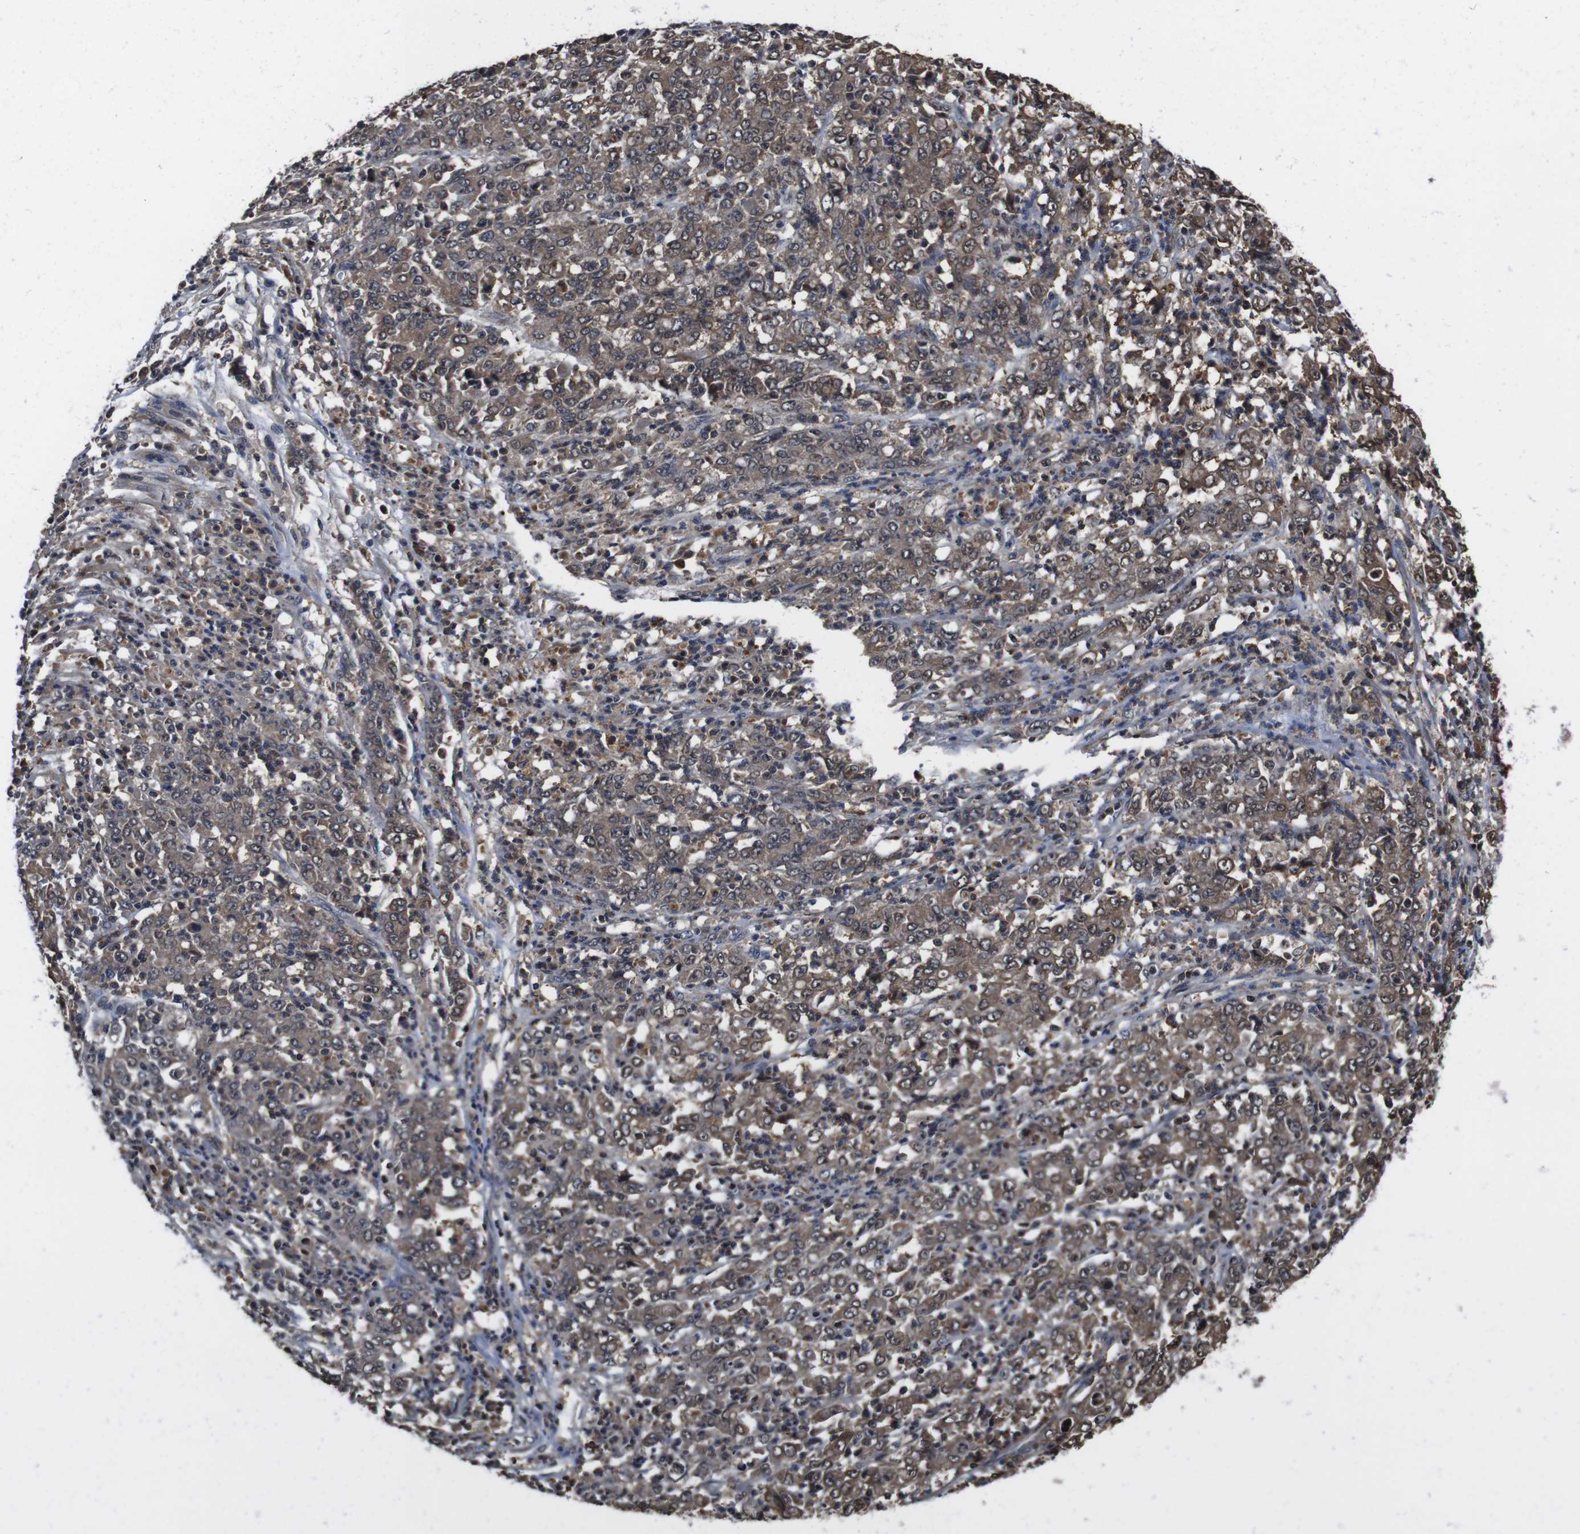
{"staining": {"intensity": "moderate", "quantity": ">75%", "location": "cytoplasmic/membranous"}, "tissue": "stomach cancer", "cell_type": "Tumor cells", "image_type": "cancer", "snomed": [{"axis": "morphology", "description": "Adenocarcinoma, NOS"}, {"axis": "topography", "description": "Stomach, lower"}], "caption": "Immunohistochemistry photomicrograph of human stomach adenocarcinoma stained for a protein (brown), which displays medium levels of moderate cytoplasmic/membranous positivity in approximately >75% of tumor cells.", "gene": "CXCL11", "patient": {"sex": "female", "age": 71}}